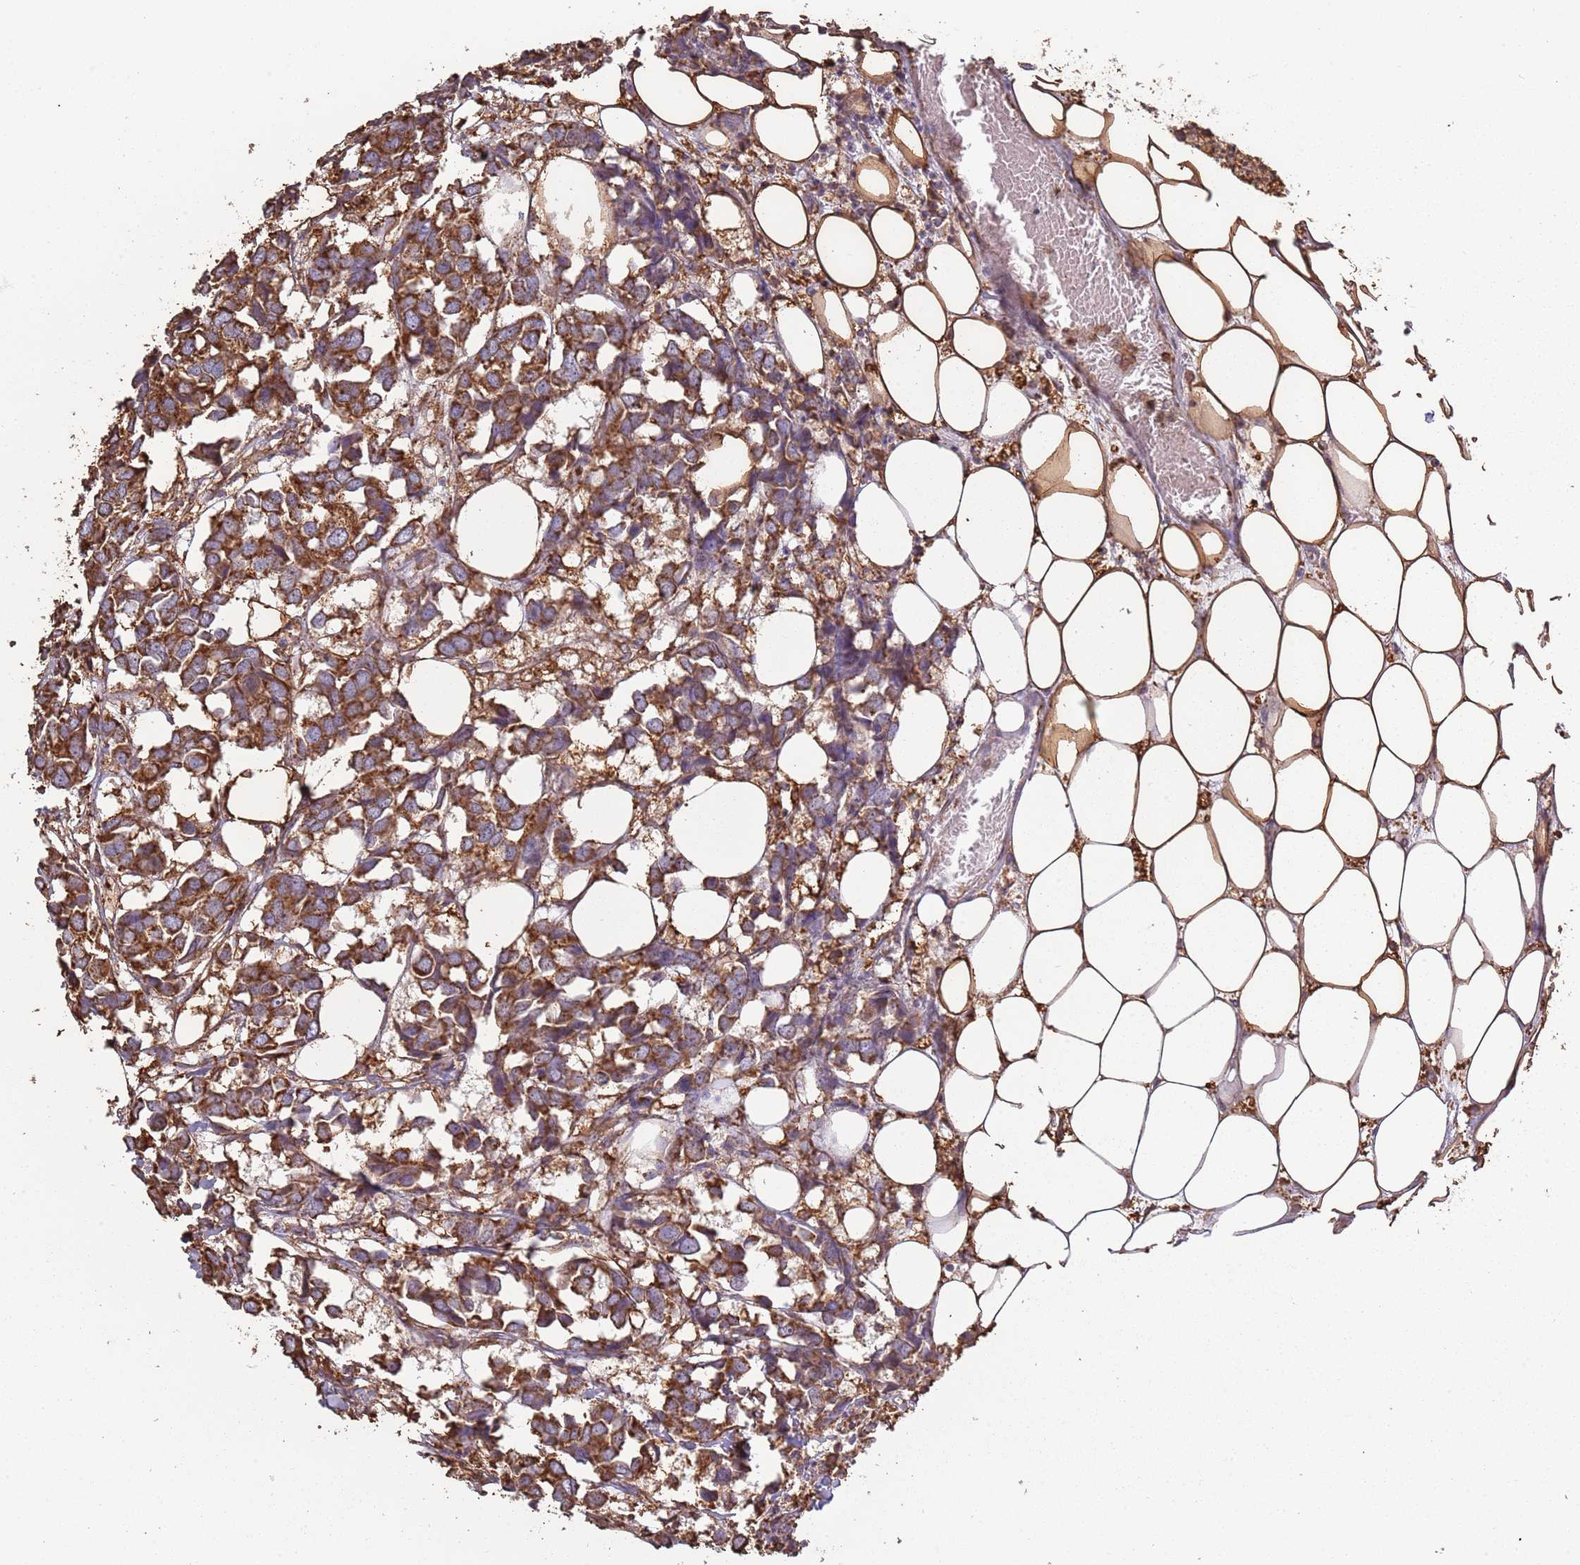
{"staining": {"intensity": "strong", "quantity": ">75%", "location": "cytoplasmic/membranous"}, "tissue": "breast cancer", "cell_type": "Tumor cells", "image_type": "cancer", "snomed": [{"axis": "morphology", "description": "Duct carcinoma"}, {"axis": "topography", "description": "Breast"}], "caption": "IHC staining of invasive ductal carcinoma (breast), which displays high levels of strong cytoplasmic/membranous positivity in about >75% of tumor cells indicating strong cytoplasmic/membranous protein expression. The staining was performed using DAB (3,3'-diaminobenzidine) (brown) for protein detection and nuclei were counterstained in hematoxylin (blue).", "gene": "ATOSB", "patient": {"sex": "female", "age": 83}}